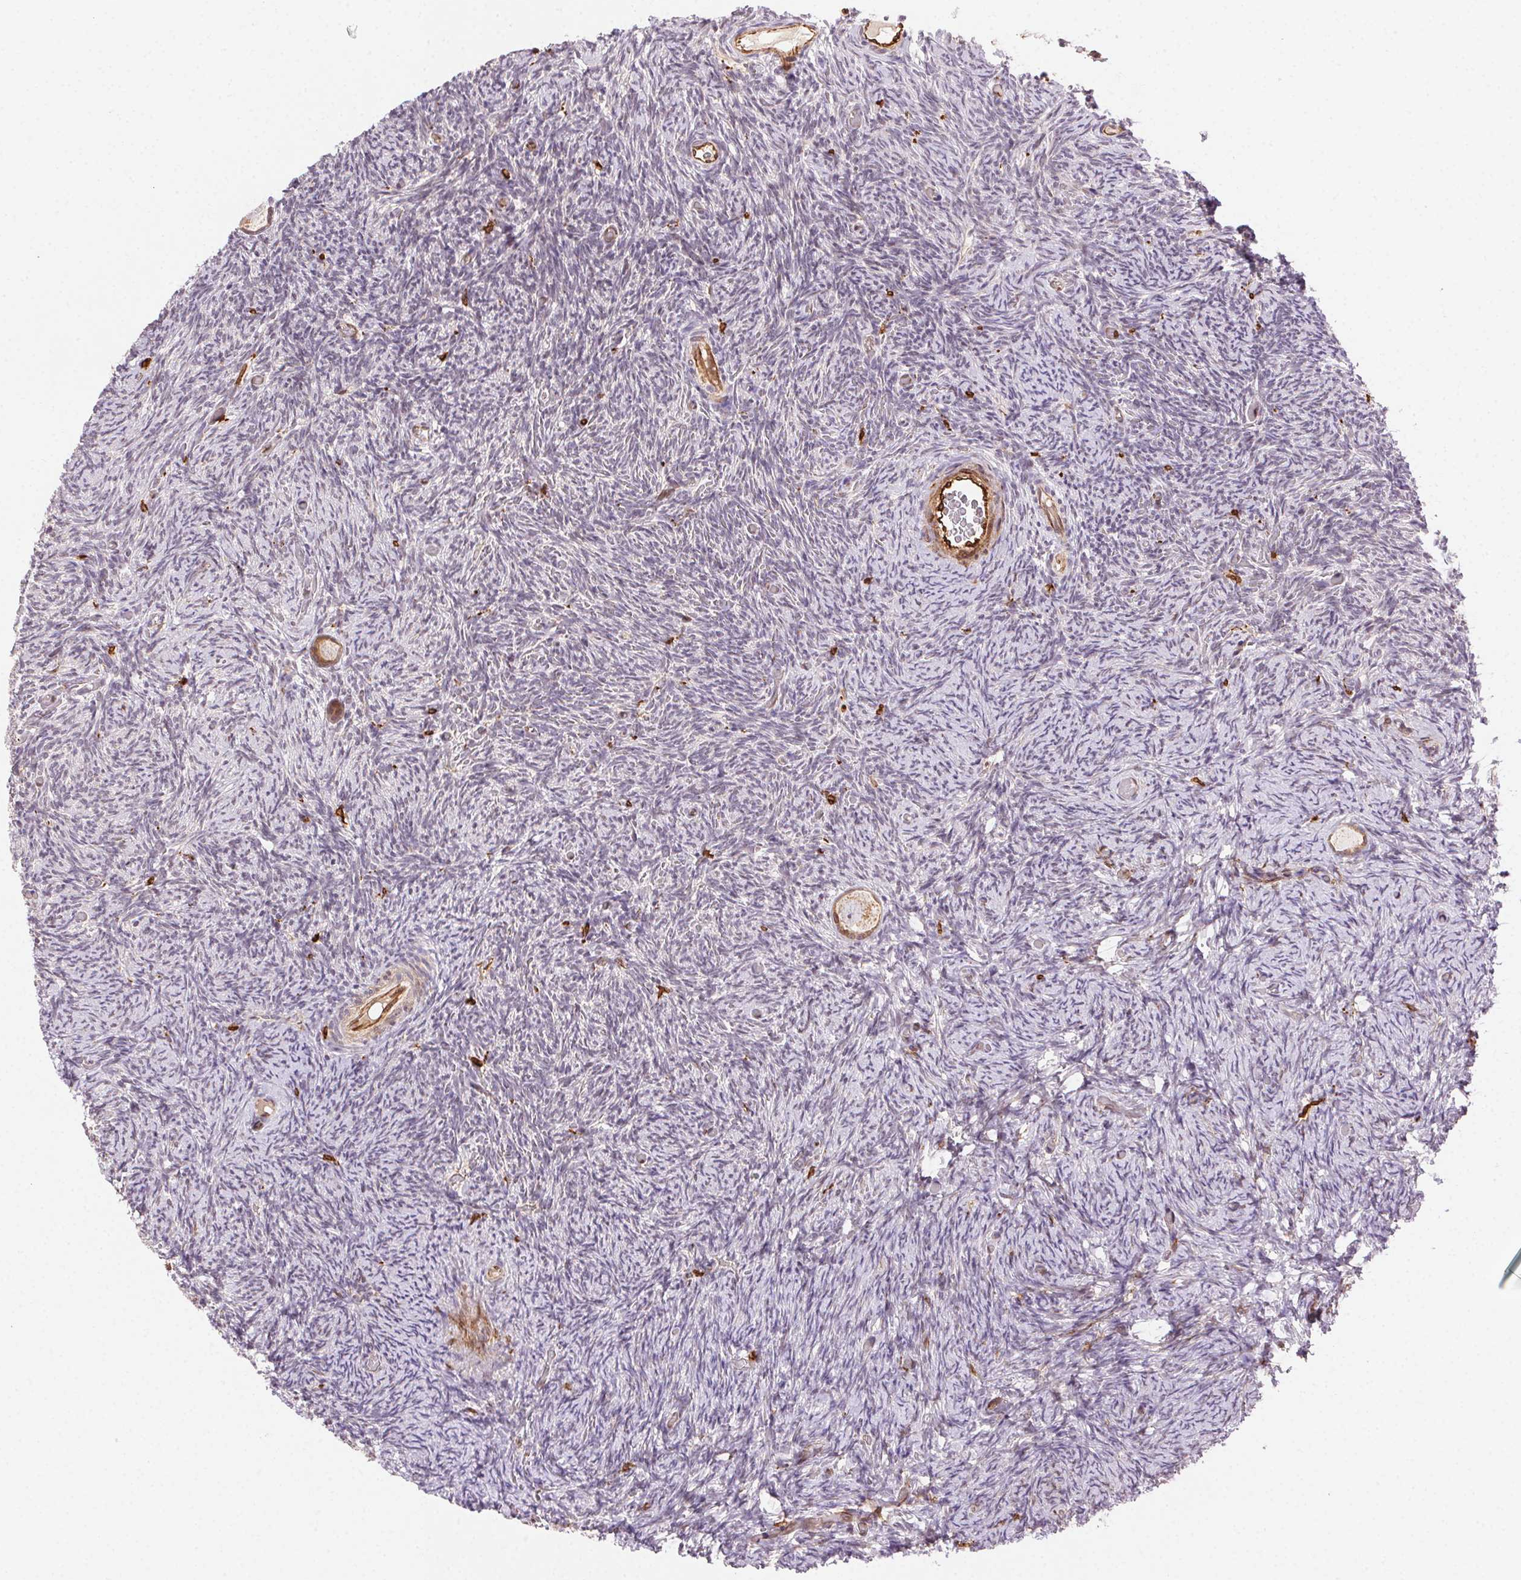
{"staining": {"intensity": "moderate", "quantity": ">75%", "location": "cytoplasmic/membranous"}, "tissue": "ovary", "cell_type": "Follicle cells", "image_type": "normal", "snomed": [{"axis": "morphology", "description": "Normal tissue, NOS"}, {"axis": "topography", "description": "Ovary"}], "caption": "This histopathology image exhibits benign ovary stained with immunohistochemistry to label a protein in brown. The cytoplasmic/membranous of follicle cells show moderate positivity for the protein. Nuclei are counter-stained blue.", "gene": "RNASET2", "patient": {"sex": "female", "age": 34}}